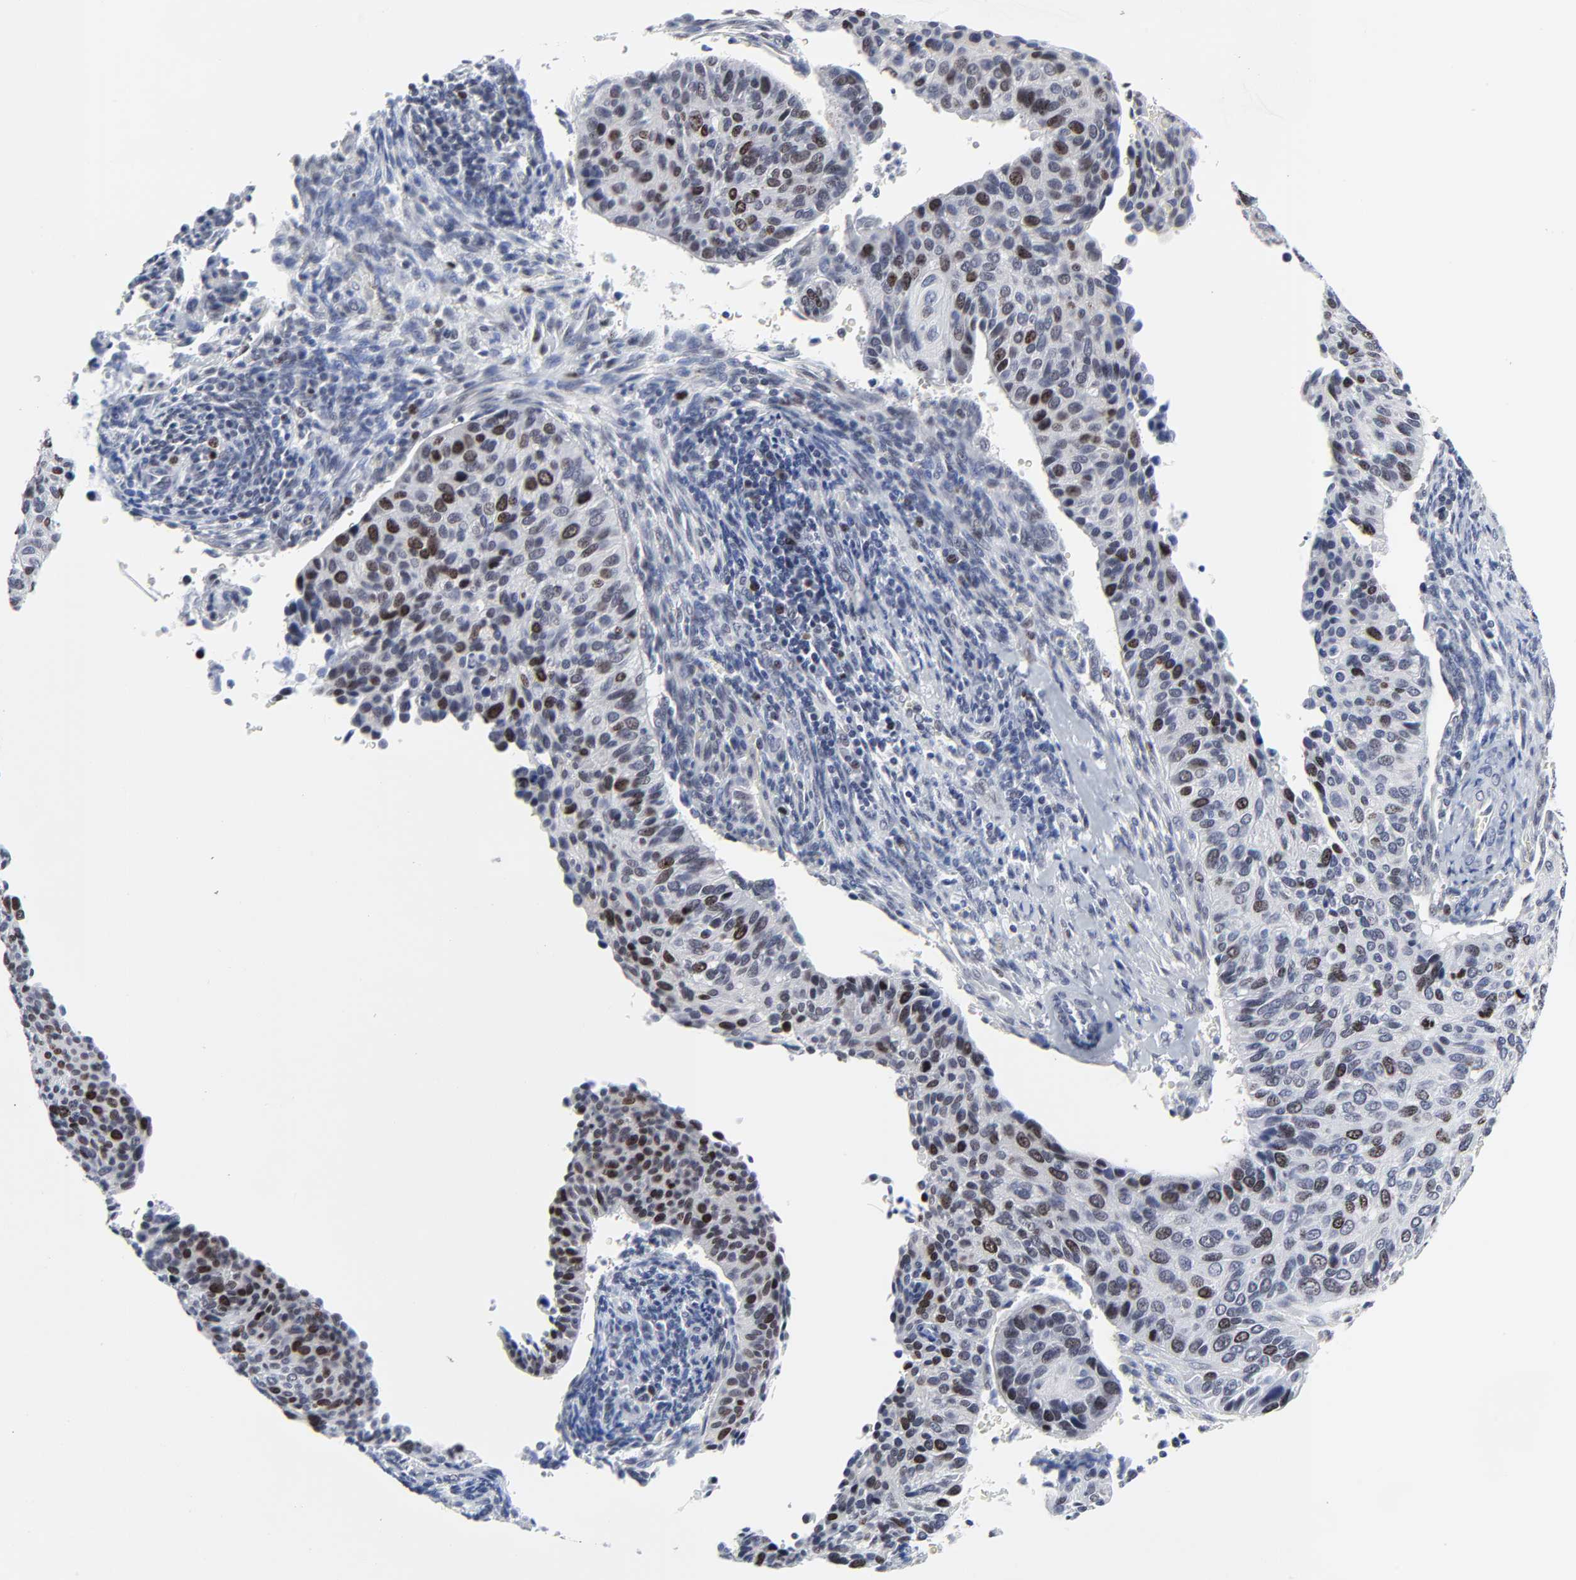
{"staining": {"intensity": "moderate", "quantity": "25%-75%", "location": "nuclear"}, "tissue": "cervical cancer", "cell_type": "Tumor cells", "image_type": "cancer", "snomed": [{"axis": "morphology", "description": "Adenocarcinoma, NOS"}, {"axis": "topography", "description": "Cervix"}], "caption": "A histopathology image of adenocarcinoma (cervical) stained for a protein shows moderate nuclear brown staining in tumor cells. The protein is shown in brown color, while the nuclei are stained blue.", "gene": "ZNF589", "patient": {"sex": "female", "age": 29}}